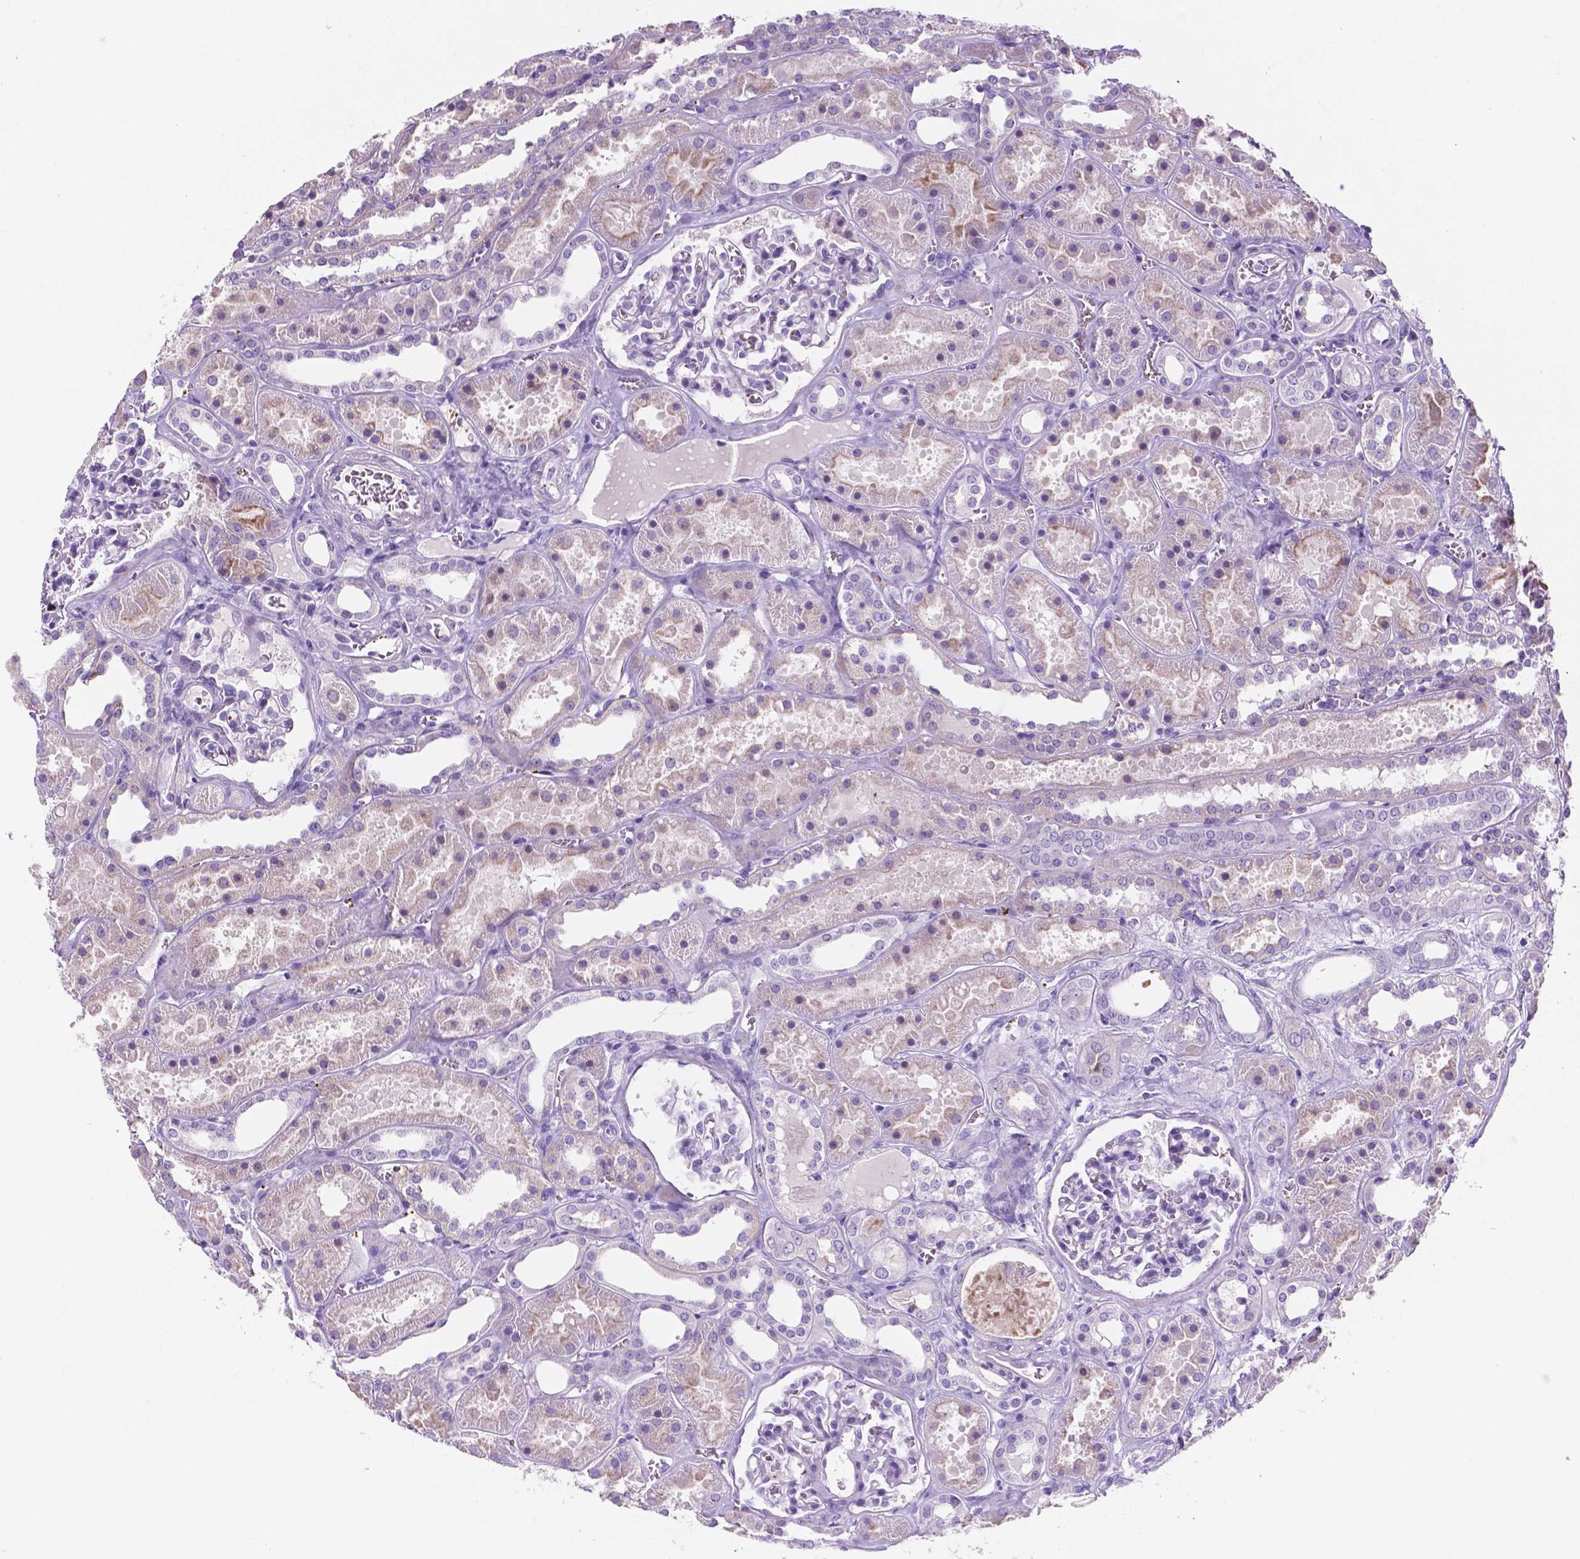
{"staining": {"intensity": "negative", "quantity": "none", "location": "none"}, "tissue": "kidney", "cell_type": "Cells in glomeruli", "image_type": "normal", "snomed": [{"axis": "morphology", "description": "Normal tissue, NOS"}, {"axis": "topography", "description": "Kidney"}], "caption": "Immunohistochemistry (IHC) of unremarkable human kidney exhibits no positivity in cells in glomeruli.", "gene": "EBLN2", "patient": {"sex": "female", "age": 41}}